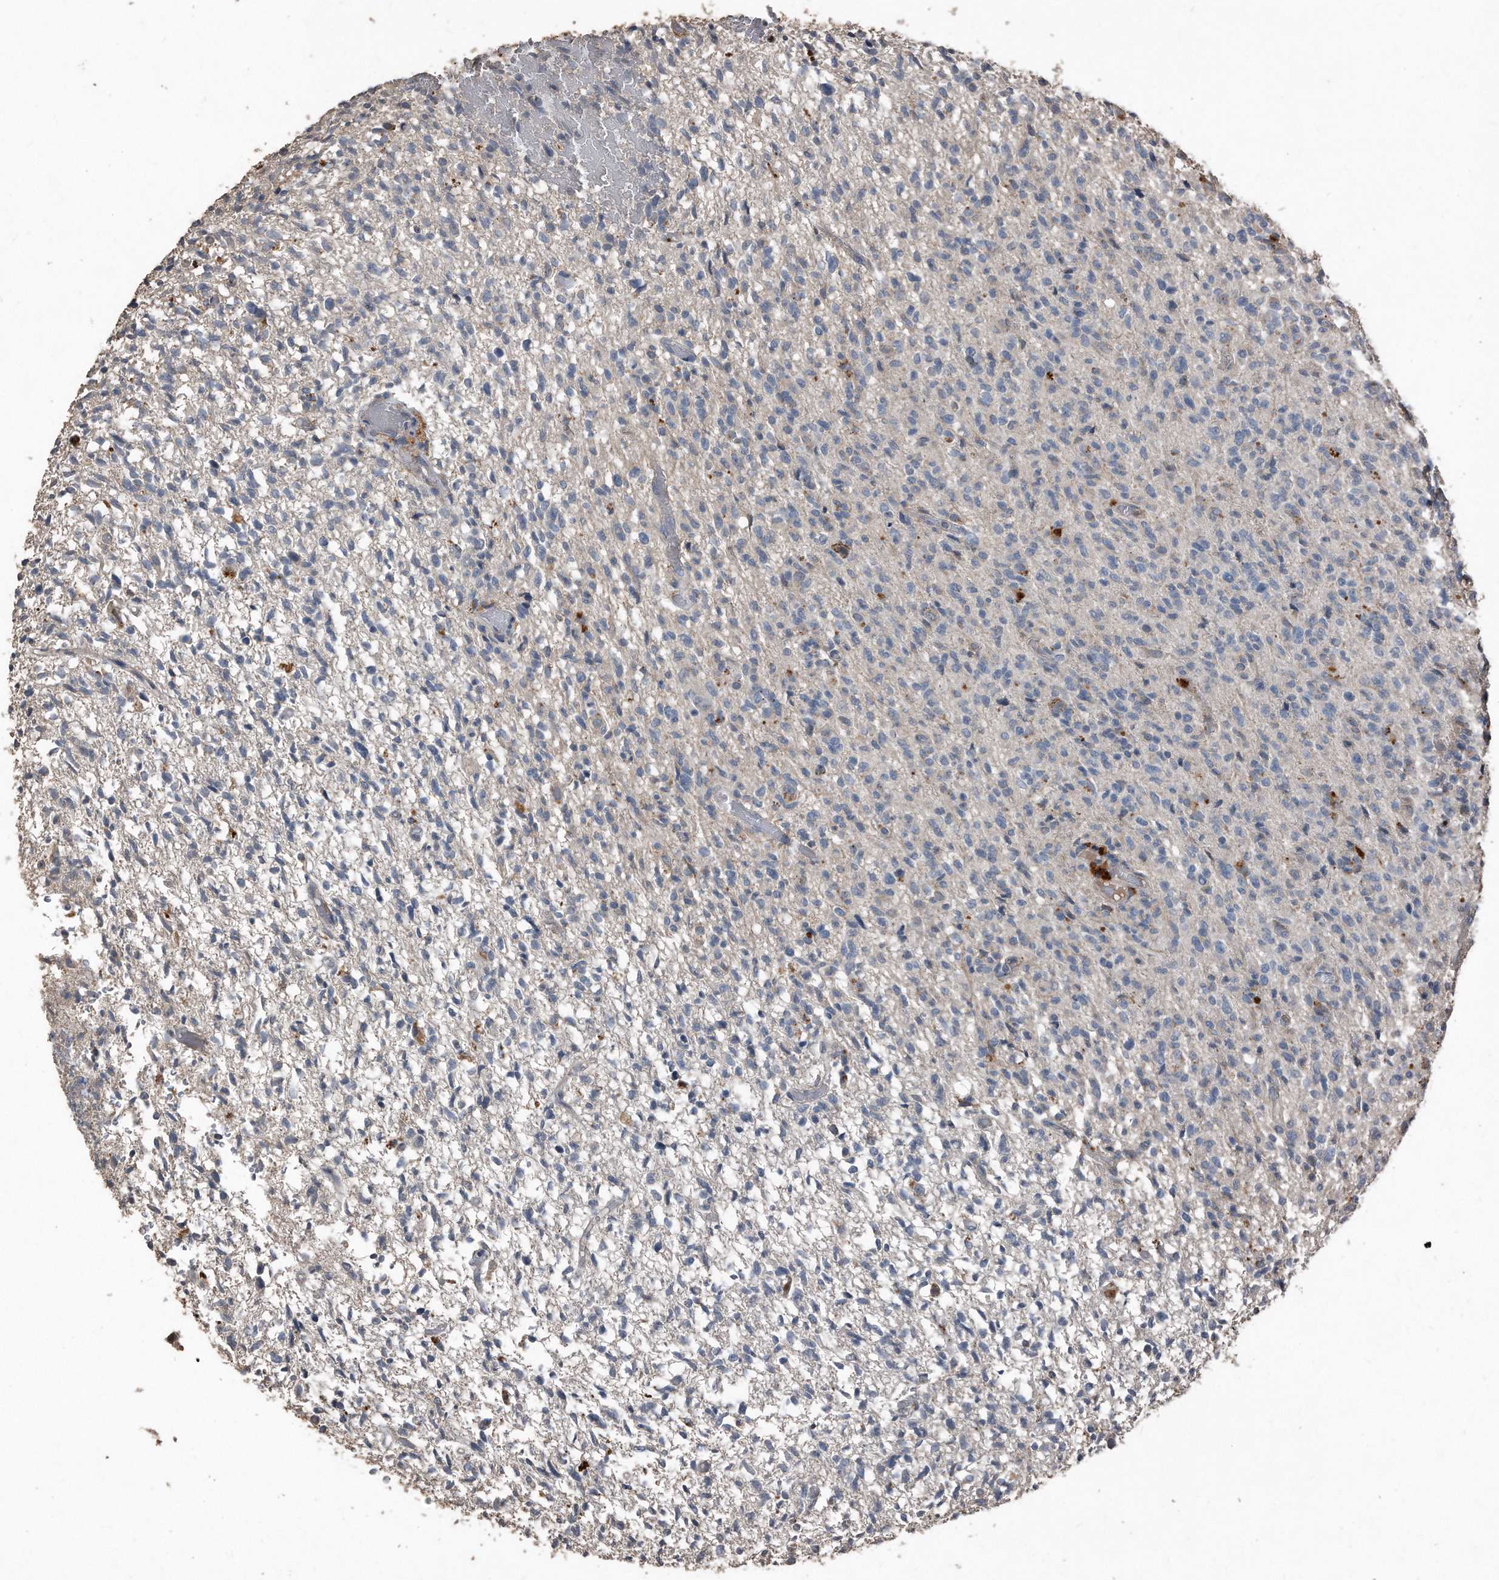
{"staining": {"intensity": "weak", "quantity": "<25%", "location": "cytoplasmic/membranous"}, "tissue": "glioma", "cell_type": "Tumor cells", "image_type": "cancer", "snomed": [{"axis": "morphology", "description": "Glioma, malignant, High grade"}, {"axis": "topography", "description": "Brain"}], "caption": "Tumor cells are negative for protein expression in human glioma.", "gene": "ANKRD10", "patient": {"sex": "female", "age": 57}}